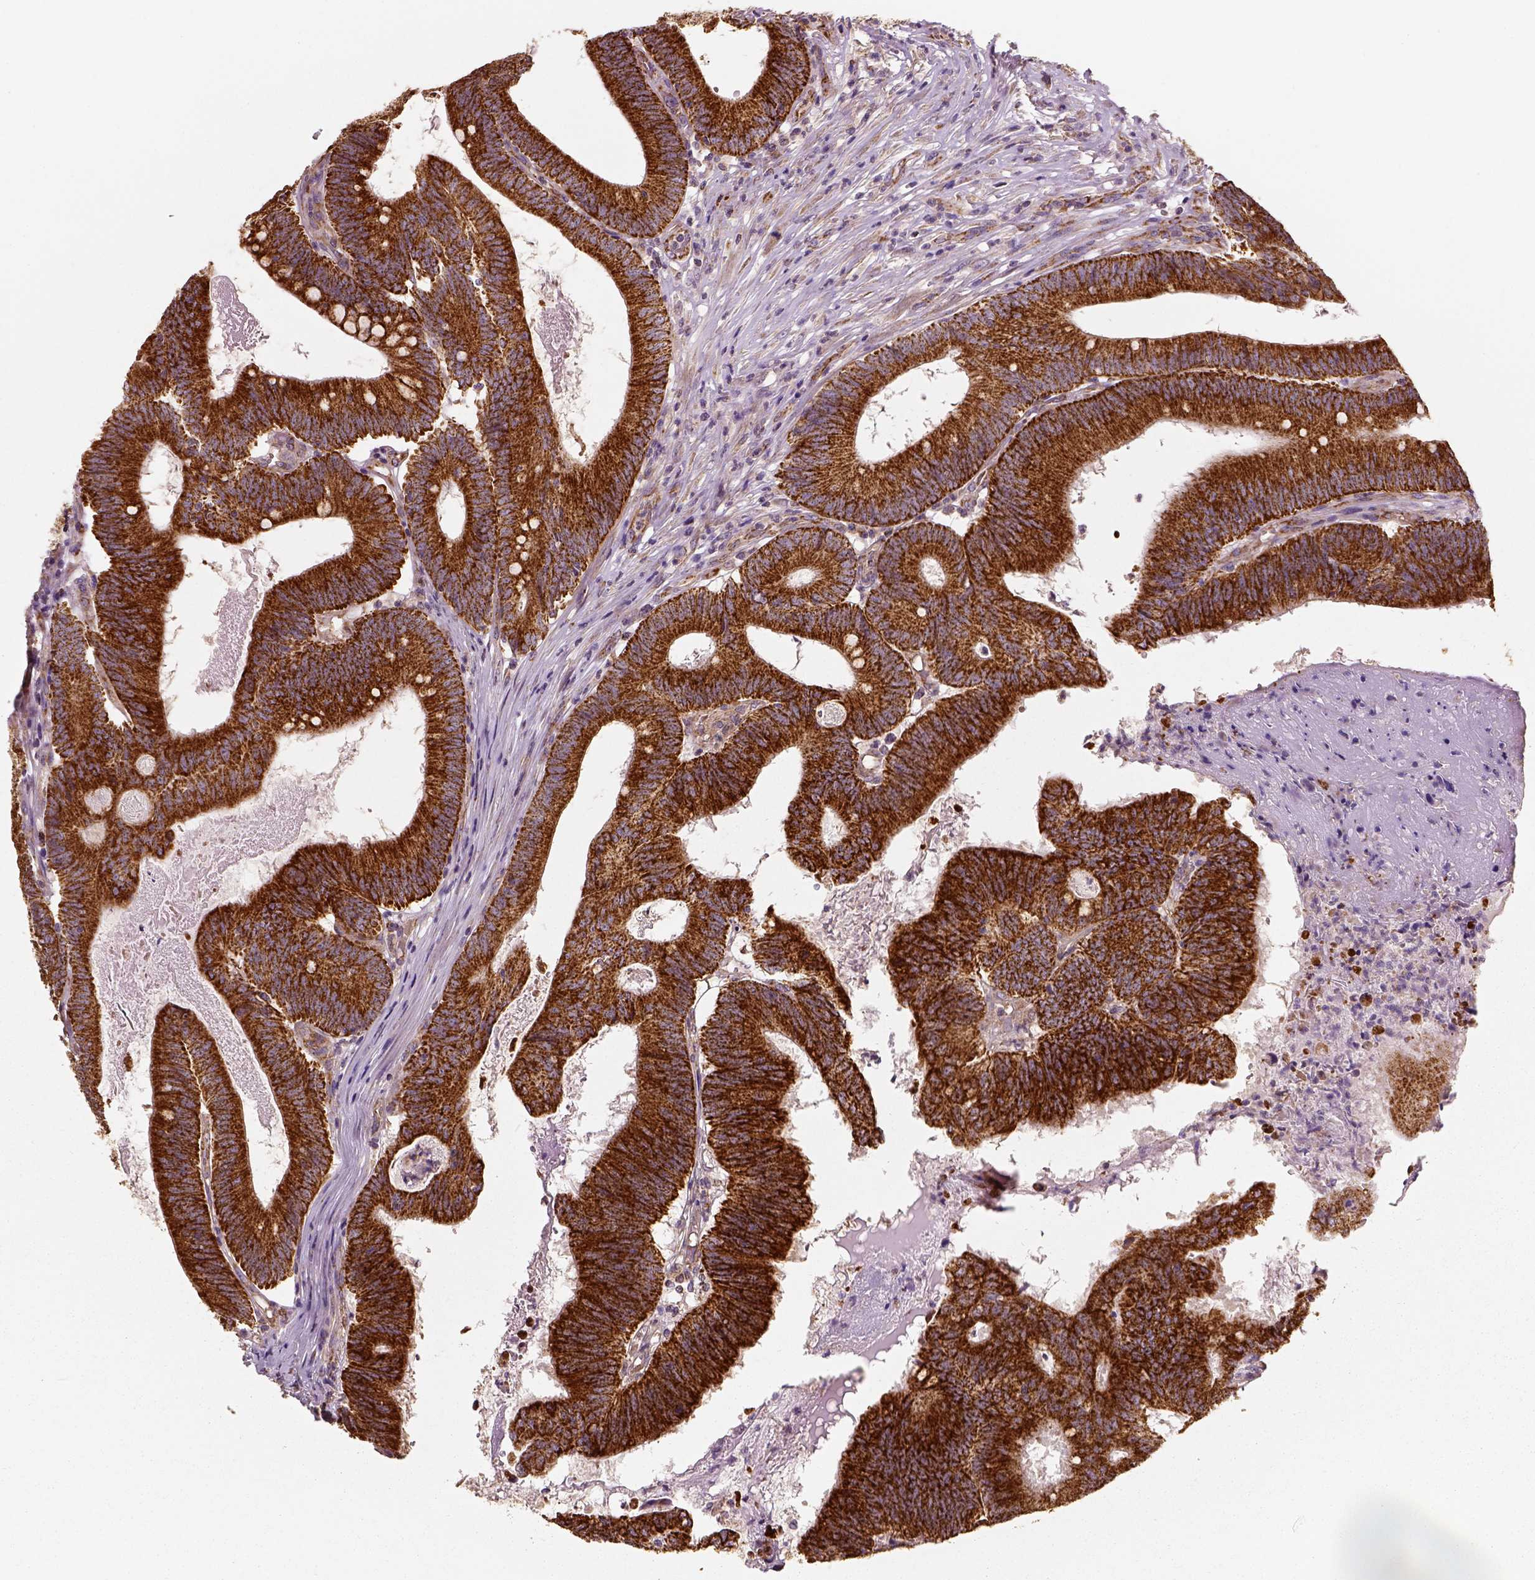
{"staining": {"intensity": "strong", "quantity": ">75%", "location": "cytoplasmic/membranous"}, "tissue": "colorectal cancer", "cell_type": "Tumor cells", "image_type": "cancer", "snomed": [{"axis": "morphology", "description": "Adenocarcinoma, NOS"}, {"axis": "topography", "description": "Colon"}], "caption": "A micrograph showing strong cytoplasmic/membranous staining in approximately >75% of tumor cells in colorectal cancer (adenocarcinoma), as visualized by brown immunohistochemical staining.", "gene": "PGAM5", "patient": {"sex": "female", "age": 70}}